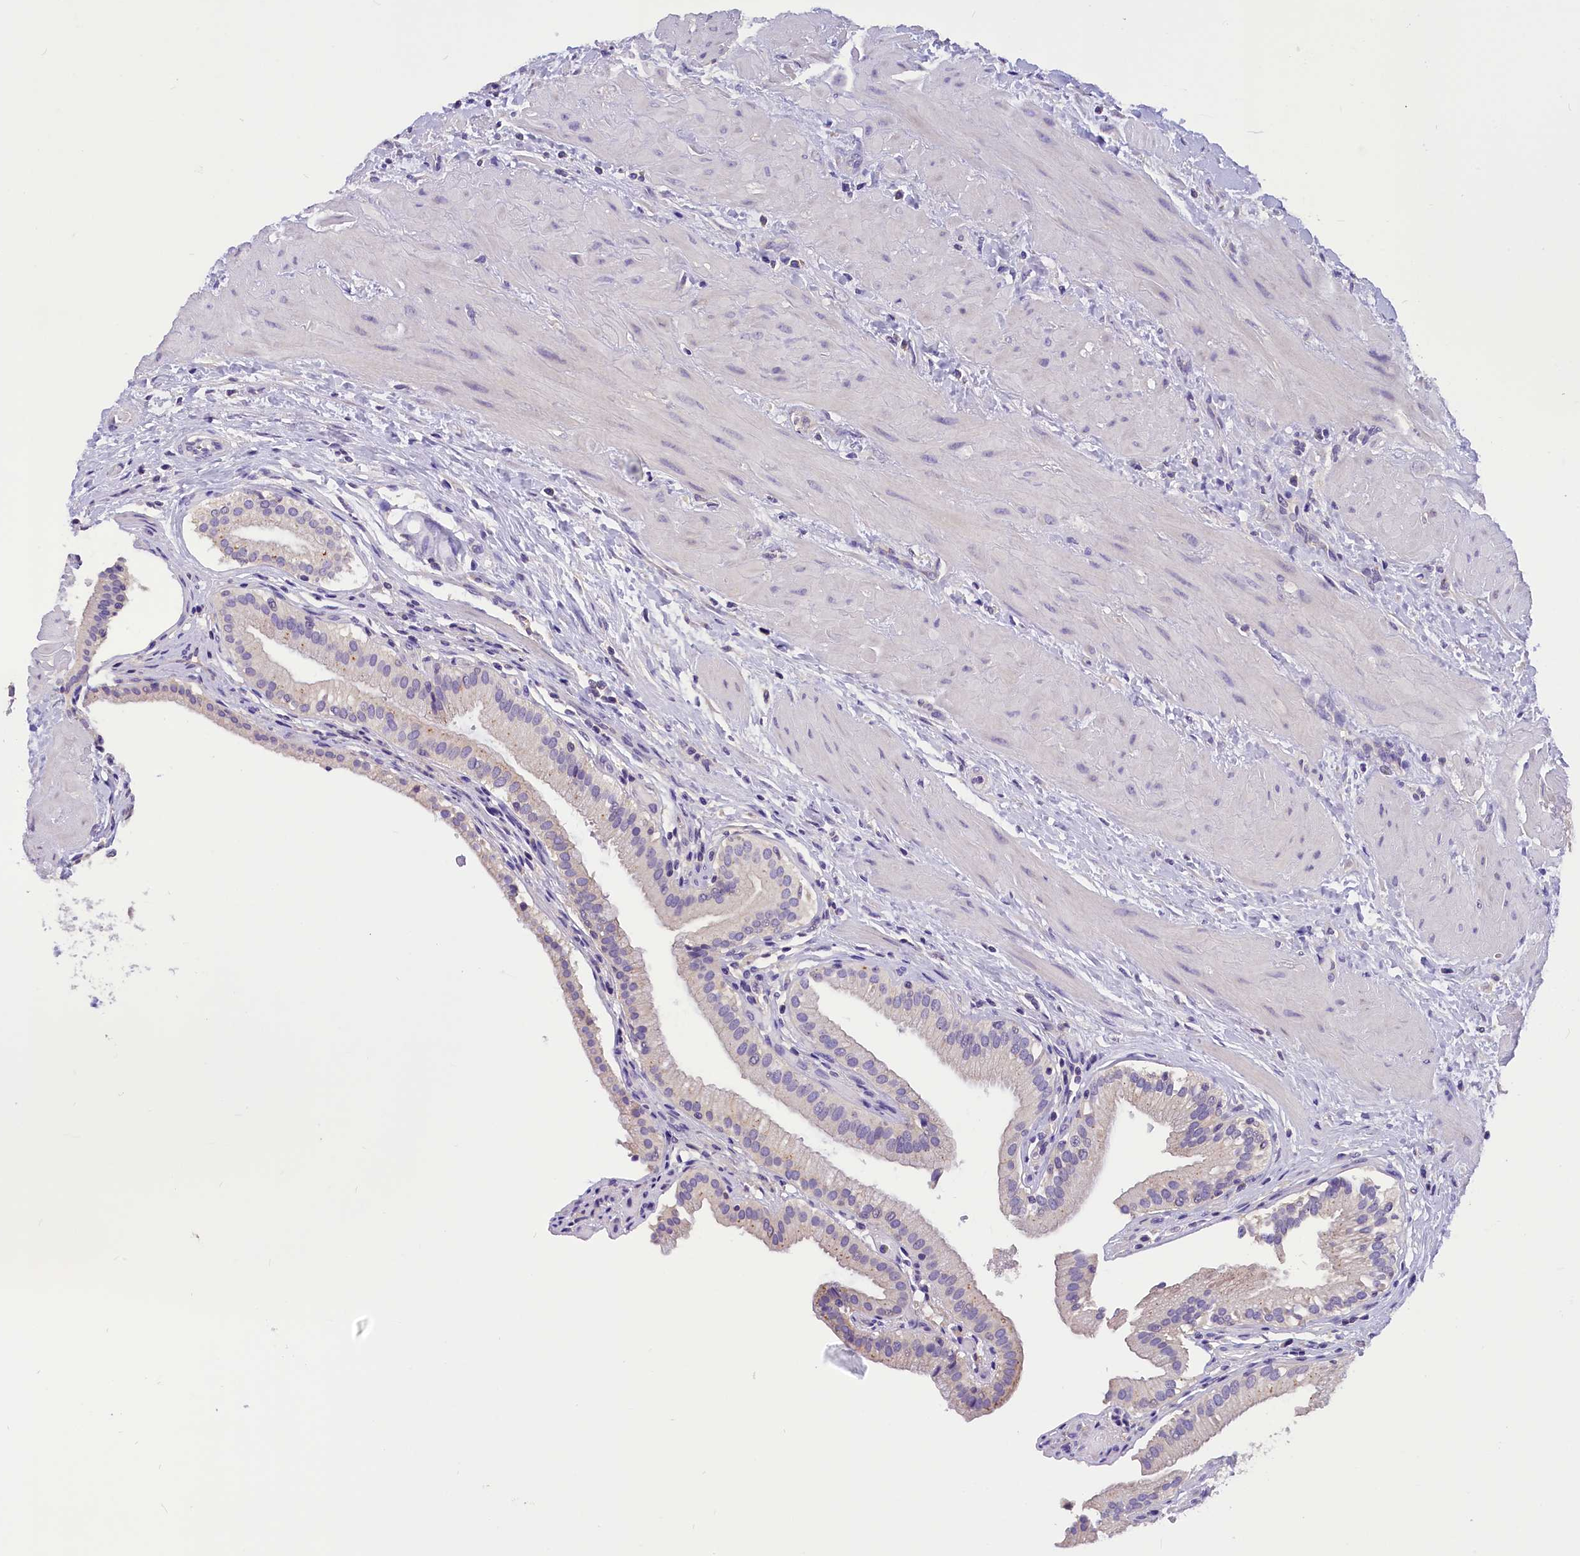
{"staining": {"intensity": "weak", "quantity": "25%-75%", "location": "cytoplasmic/membranous"}, "tissue": "gallbladder", "cell_type": "Glandular cells", "image_type": "normal", "snomed": [{"axis": "morphology", "description": "Normal tissue, NOS"}, {"axis": "topography", "description": "Gallbladder"}], "caption": "A photomicrograph showing weak cytoplasmic/membranous staining in approximately 25%-75% of glandular cells in unremarkable gallbladder, as visualized by brown immunohistochemical staining.", "gene": "AP3B2", "patient": {"sex": "male", "age": 24}}